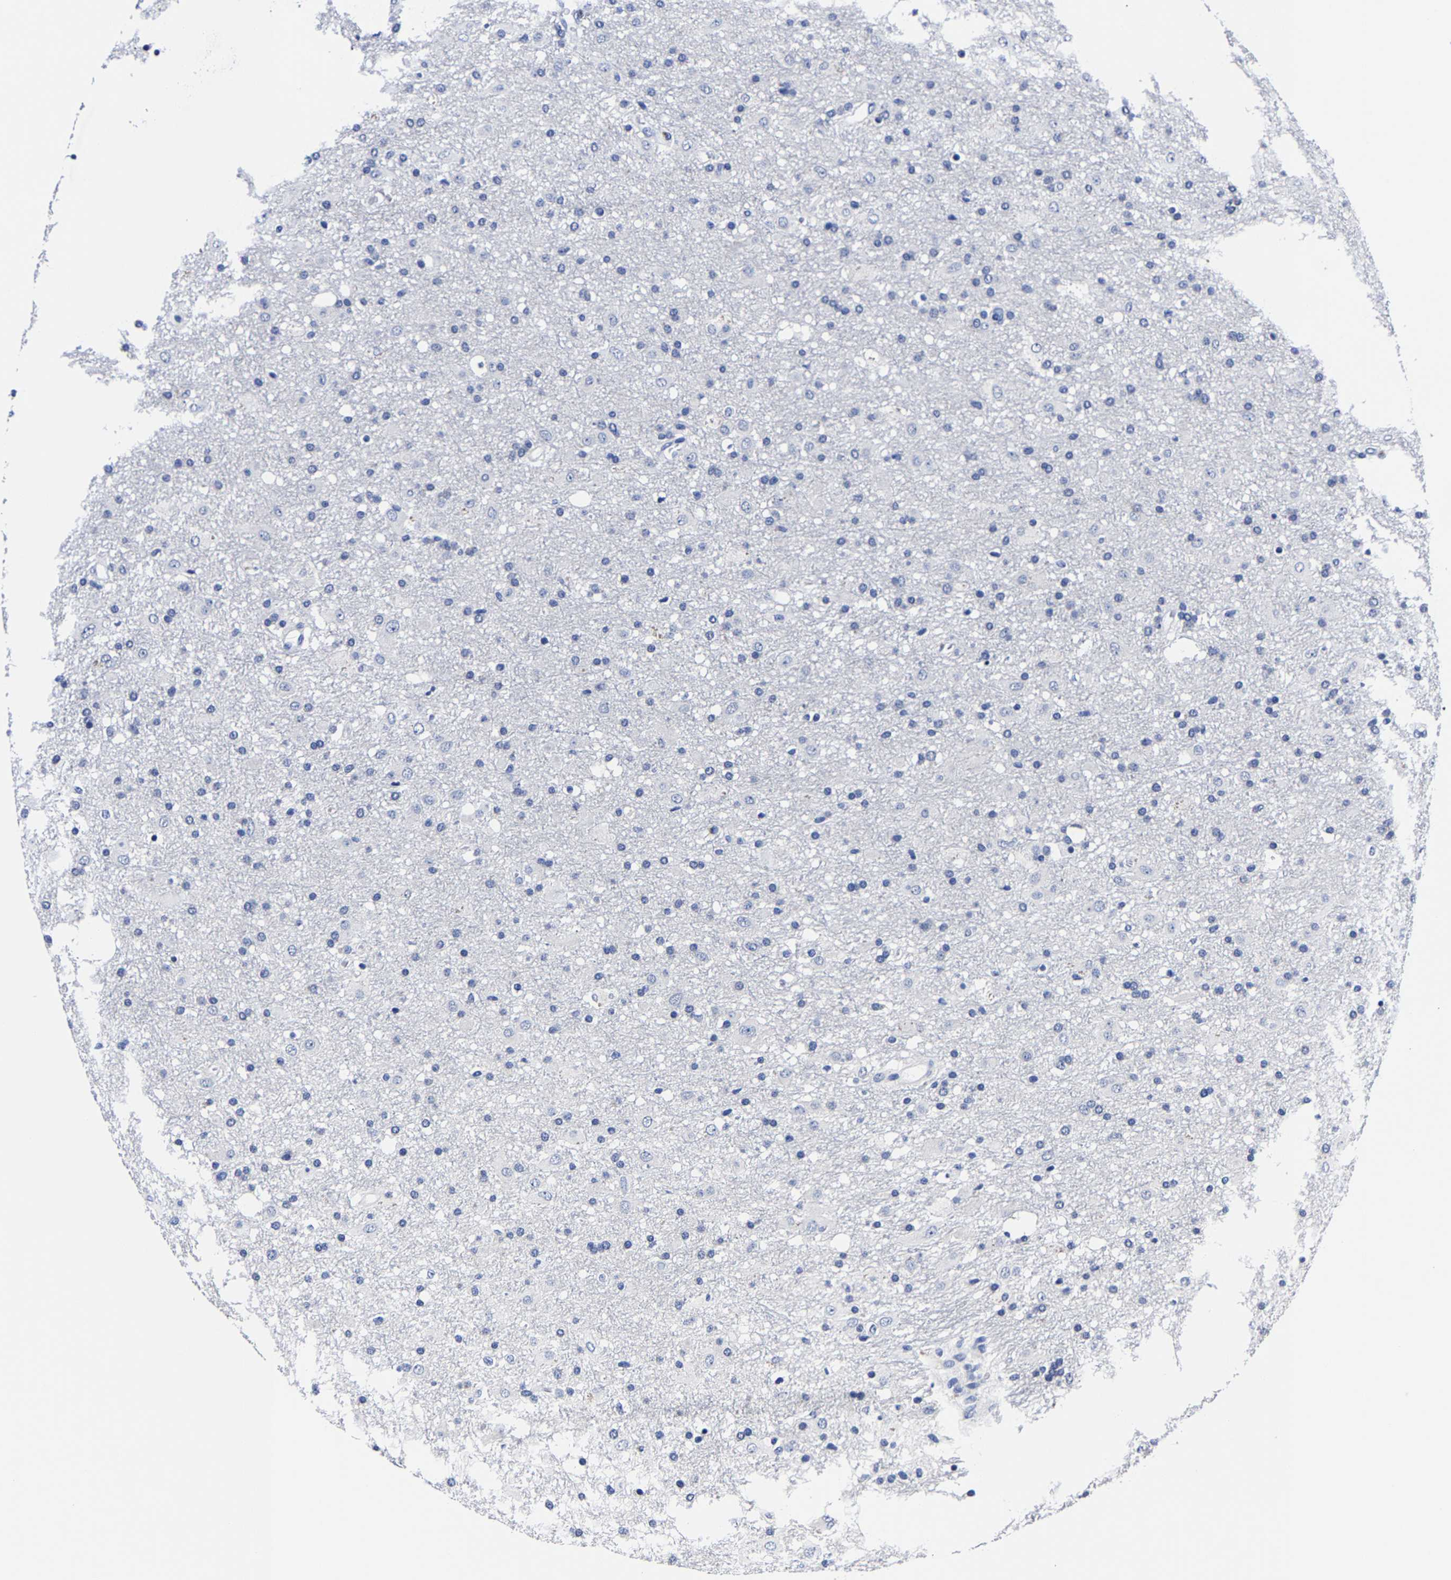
{"staining": {"intensity": "negative", "quantity": "none", "location": "none"}, "tissue": "glioma", "cell_type": "Tumor cells", "image_type": "cancer", "snomed": [{"axis": "morphology", "description": "Glioma, malignant, Low grade"}, {"axis": "topography", "description": "Brain"}], "caption": "The photomicrograph shows no significant positivity in tumor cells of glioma.", "gene": "CPA2", "patient": {"sex": "male", "age": 65}}